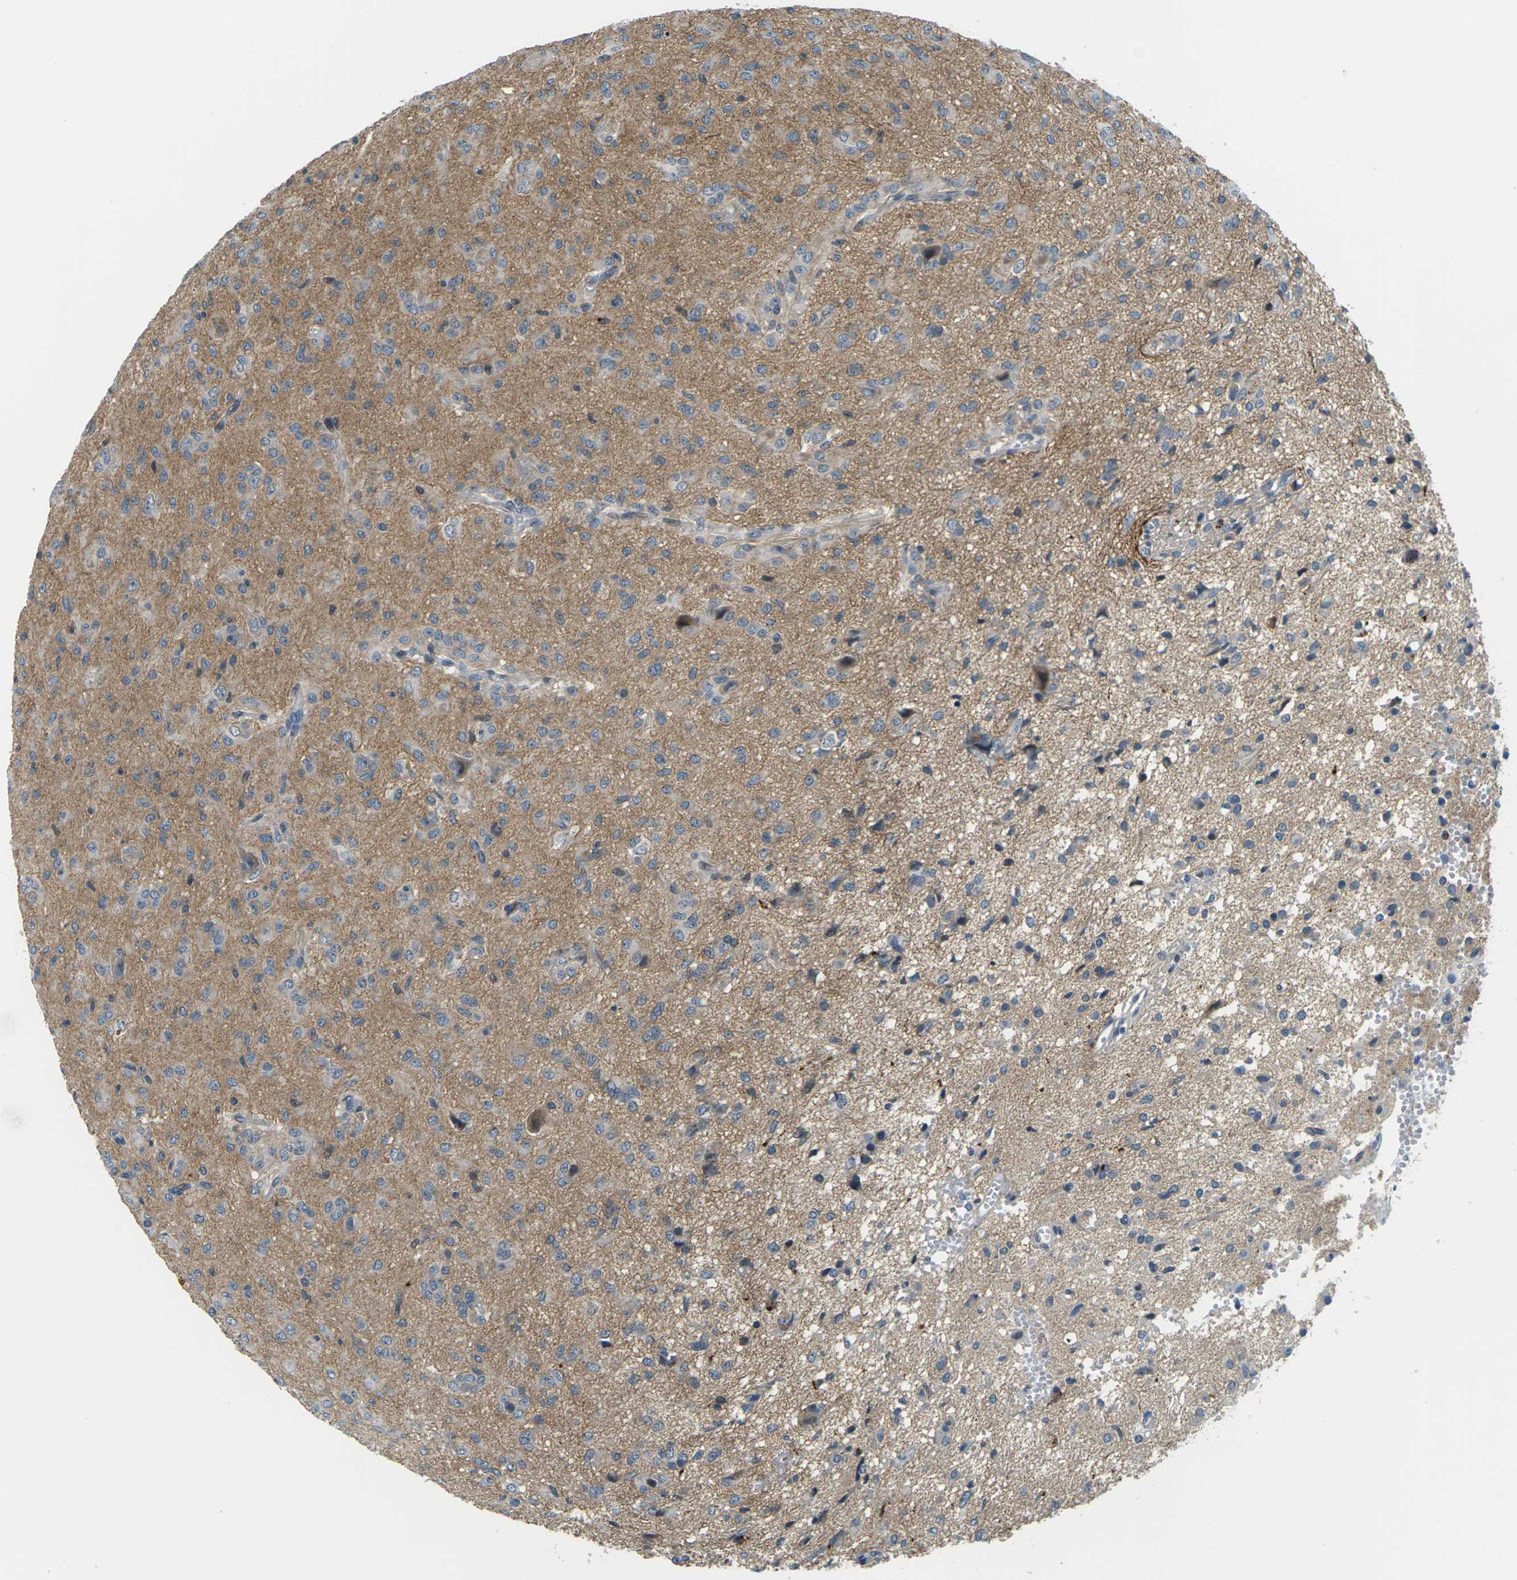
{"staining": {"intensity": "moderate", "quantity": "<25%", "location": "cytoplasmic/membranous"}, "tissue": "glioma", "cell_type": "Tumor cells", "image_type": "cancer", "snomed": [{"axis": "morphology", "description": "Glioma, malignant, High grade"}, {"axis": "topography", "description": "Brain"}], "caption": "An immunohistochemistry (IHC) histopathology image of tumor tissue is shown. Protein staining in brown highlights moderate cytoplasmic/membranous positivity in glioma within tumor cells.", "gene": "SLC13A3", "patient": {"sex": "female", "age": 59}}